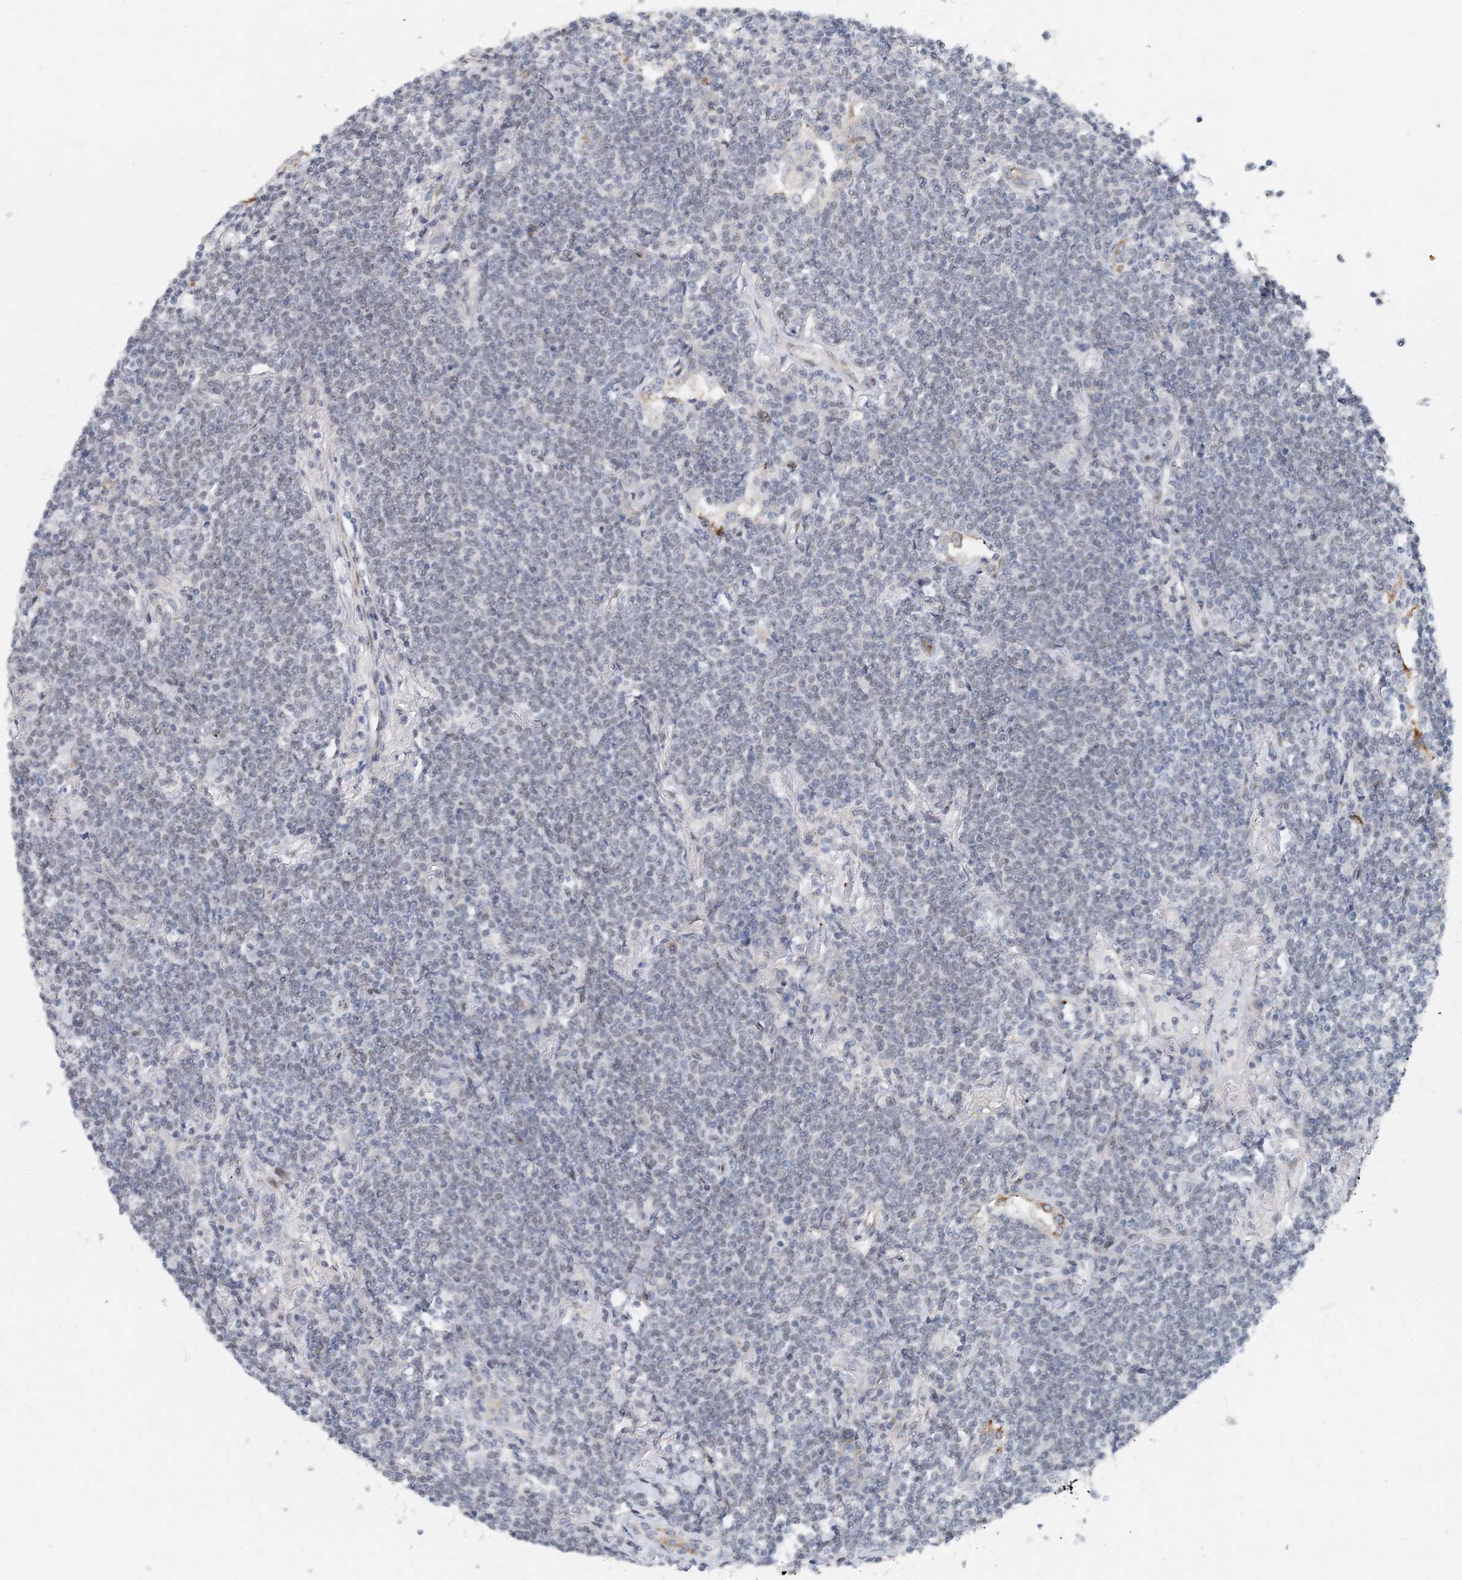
{"staining": {"intensity": "negative", "quantity": "none", "location": "none"}, "tissue": "lymphoma", "cell_type": "Tumor cells", "image_type": "cancer", "snomed": [{"axis": "morphology", "description": "Malignant lymphoma, non-Hodgkin's type, Low grade"}, {"axis": "topography", "description": "Lung"}], "caption": "The photomicrograph displays no staining of tumor cells in low-grade malignant lymphoma, non-Hodgkin's type.", "gene": "UIMC1", "patient": {"sex": "female", "age": 71}}